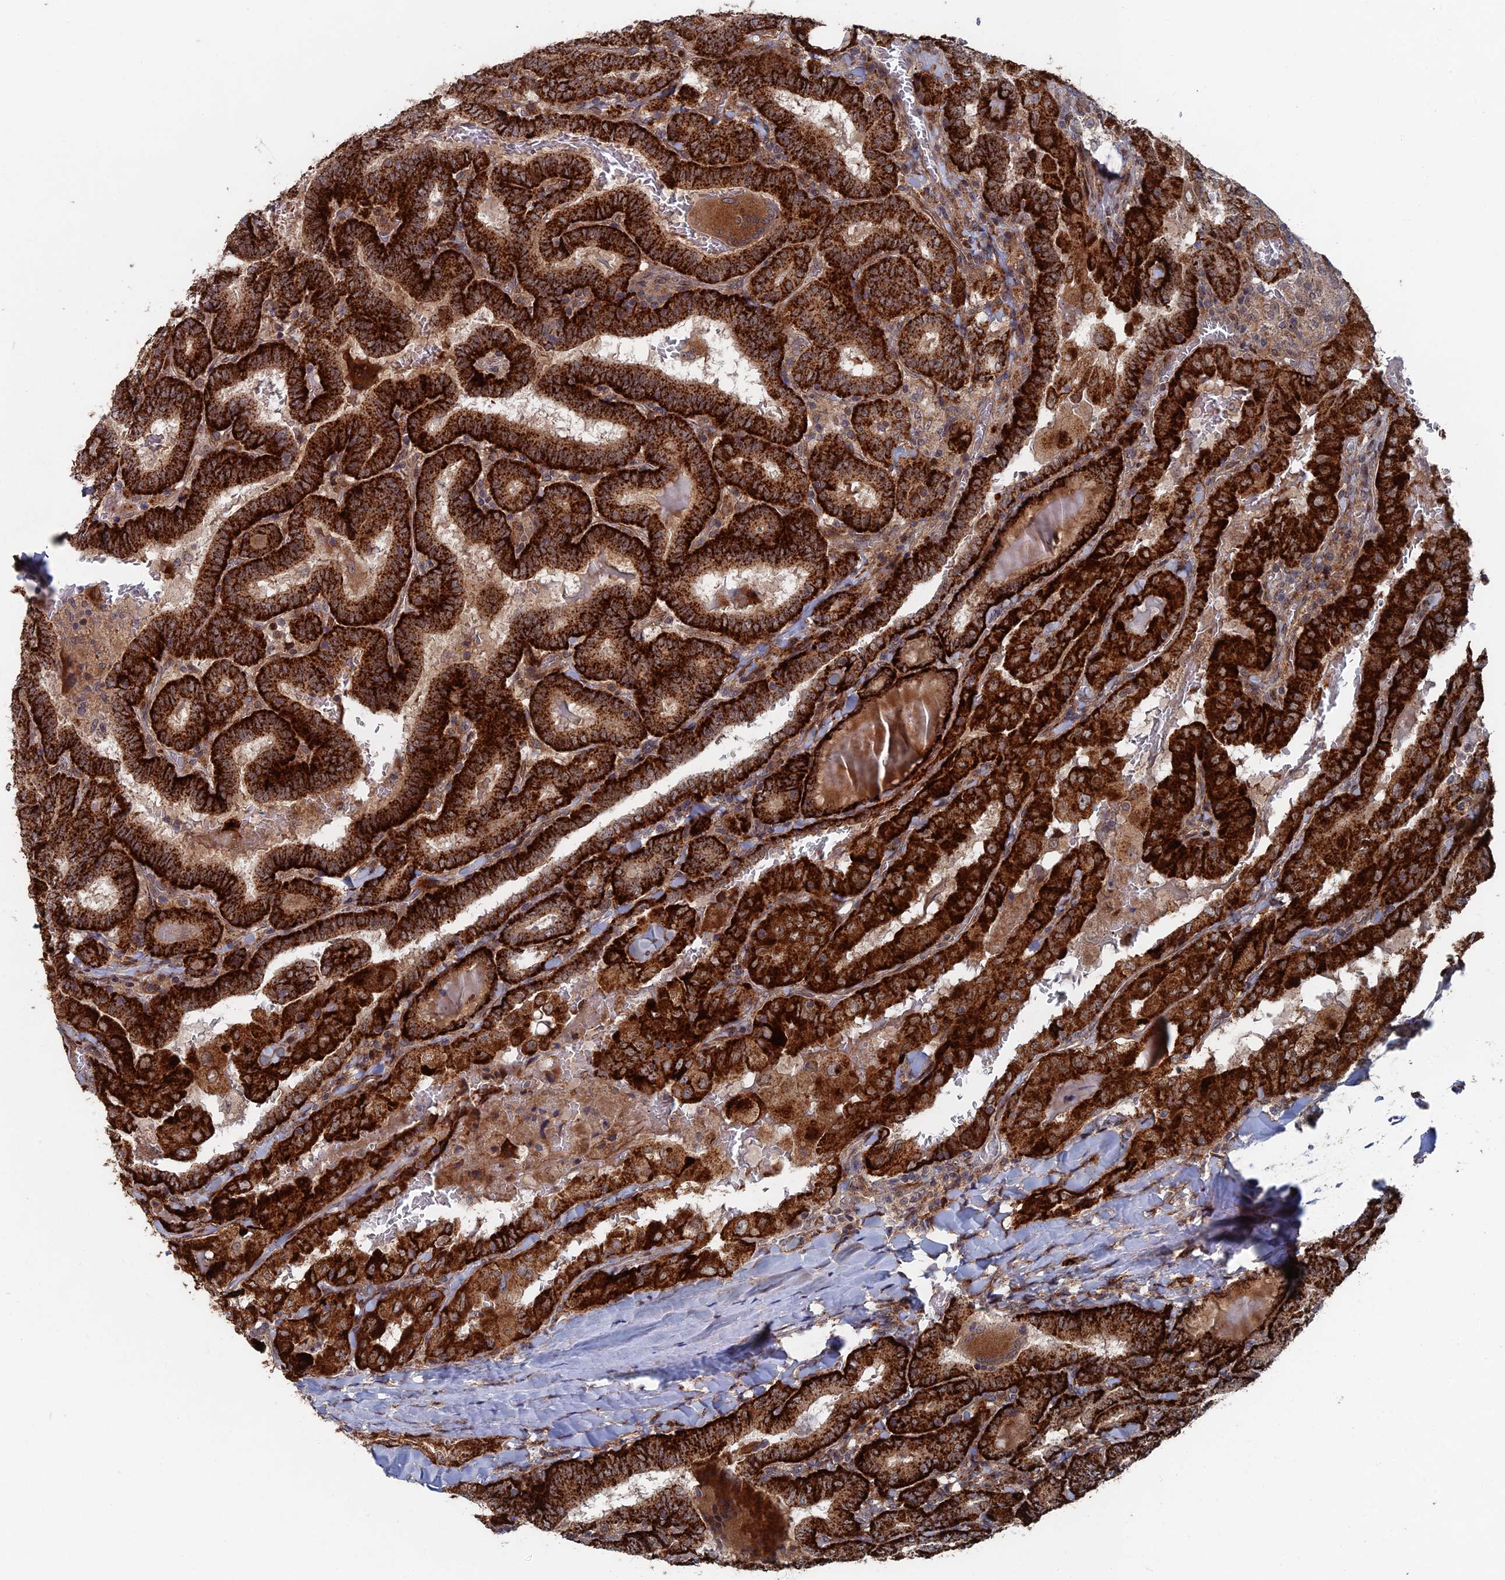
{"staining": {"intensity": "strong", "quantity": ">75%", "location": "cytoplasmic/membranous"}, "tissue": "thyroid cancer", "cell_type": "Tumor cells", "image_type": "cancer", "snomed": [{"axis": "morphology", "description": "Papillary adenocarcinoma, NOS"}, {"axis": "topography", "description": "Thyroid gland"}], "caption": "Immunohistochemical staining of human papillary adenocarcinoma (thyroid) displays high levels of strong cytoplasmic/membranous protein expression in approximately >75% of tumor cells. Using DAB (brown) and hematoxylin (blue) stains, captured at high magnification using brightfield microscopy.", "gene": "GTF2IRD1", "patient": {"sex": "female", "age": 72}}